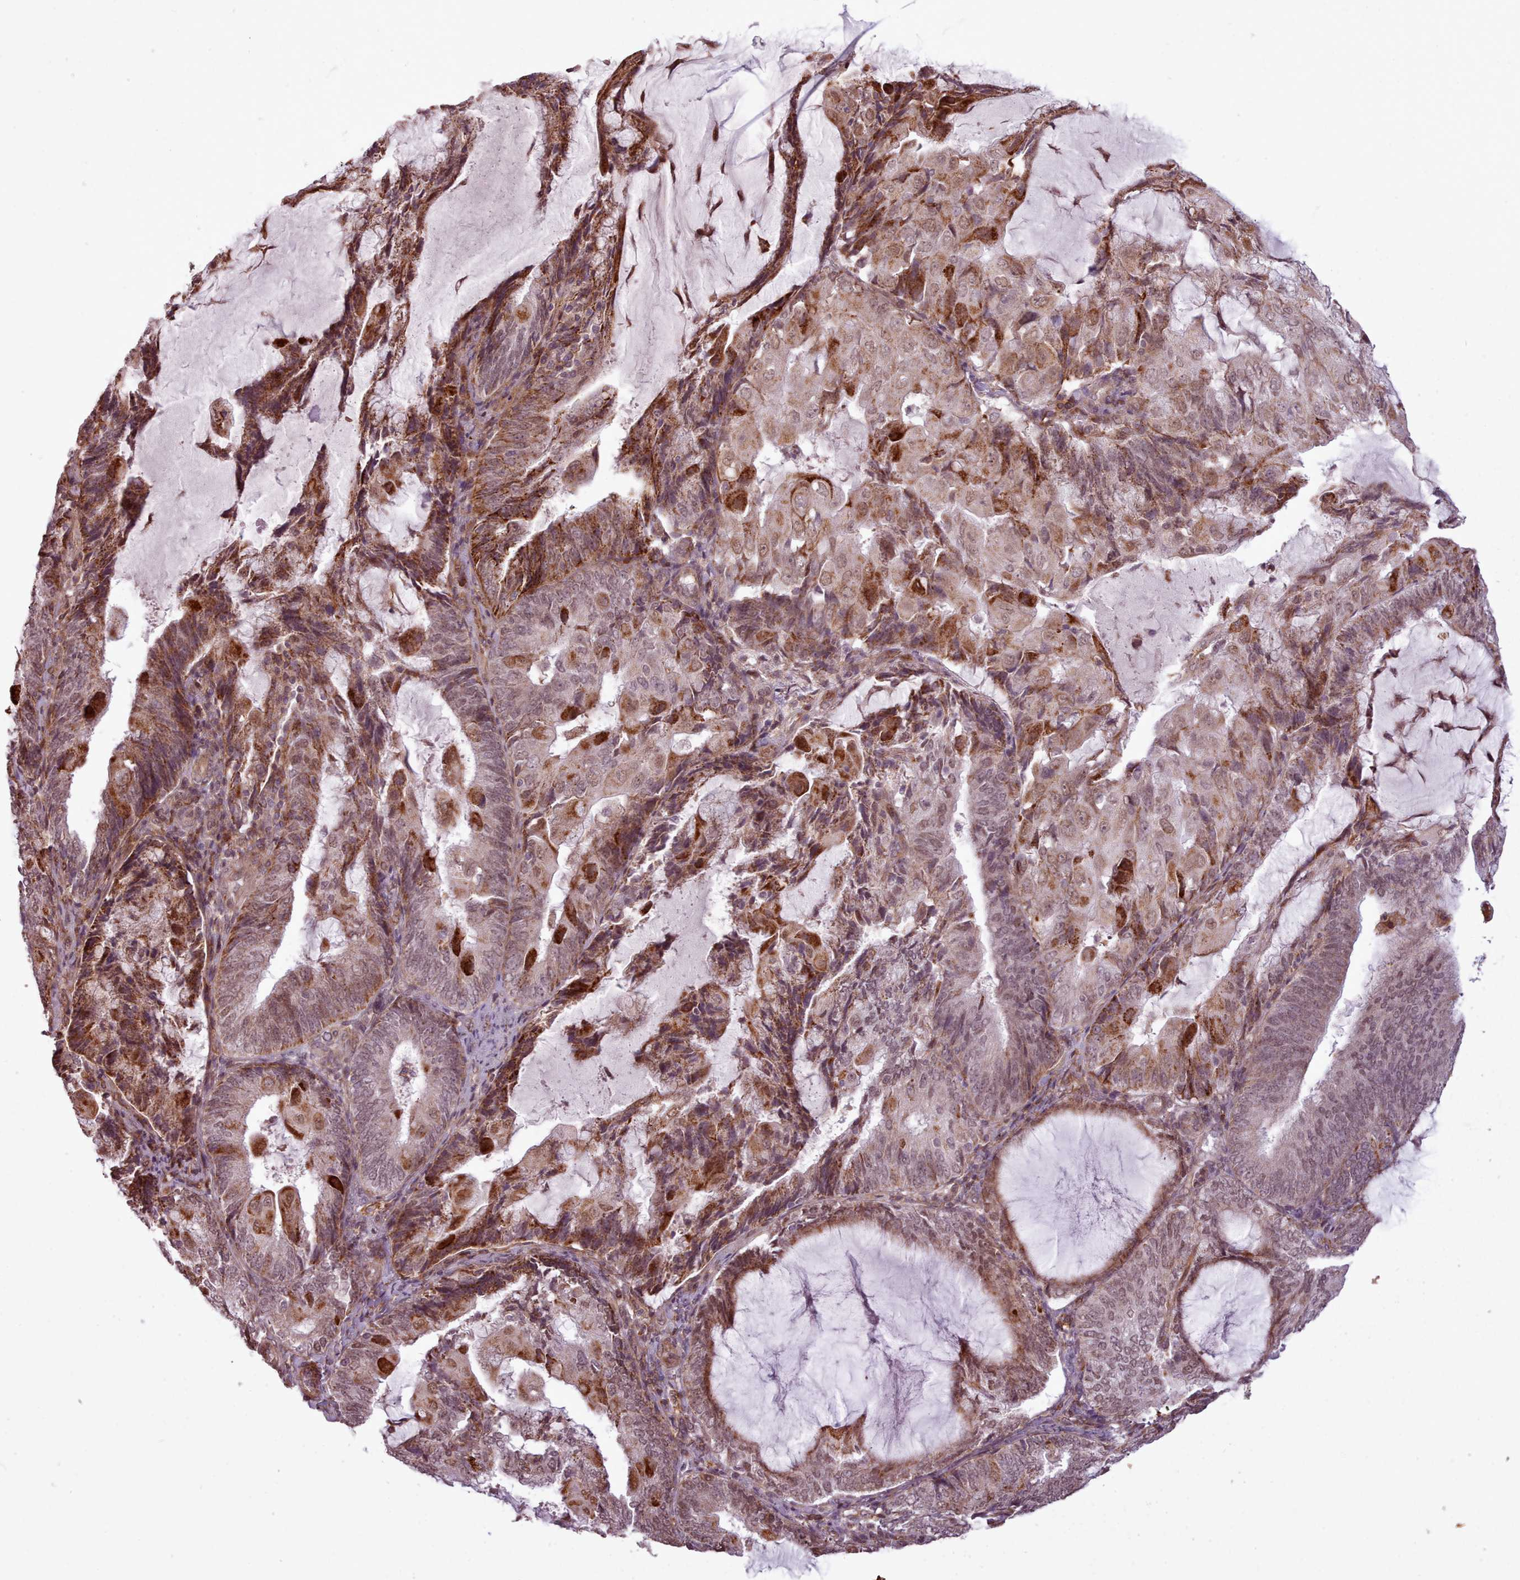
{"staining": {"intensity": "moderate", "quantity": "25%-75%", "location": "cytoplasmic/membranous"}, "tissue": "endometrial cancer", "cell_type": "Tumor cells", "image_type": "cancer", "snomed": [{"axis": "morphology", "description": "Adenocarcinoma, NOS"}, {"axis": "topography", "description": "Endometrium"}], "caption": "There is medium levels of moderate cytoplasmic/membranous positivity in tumor cells of endometrial cancer, as demonstrated by immunohistochemical staining (brown color).", "gene": "ZMYM4", "patient": {"sex": "female", "age": 81}}